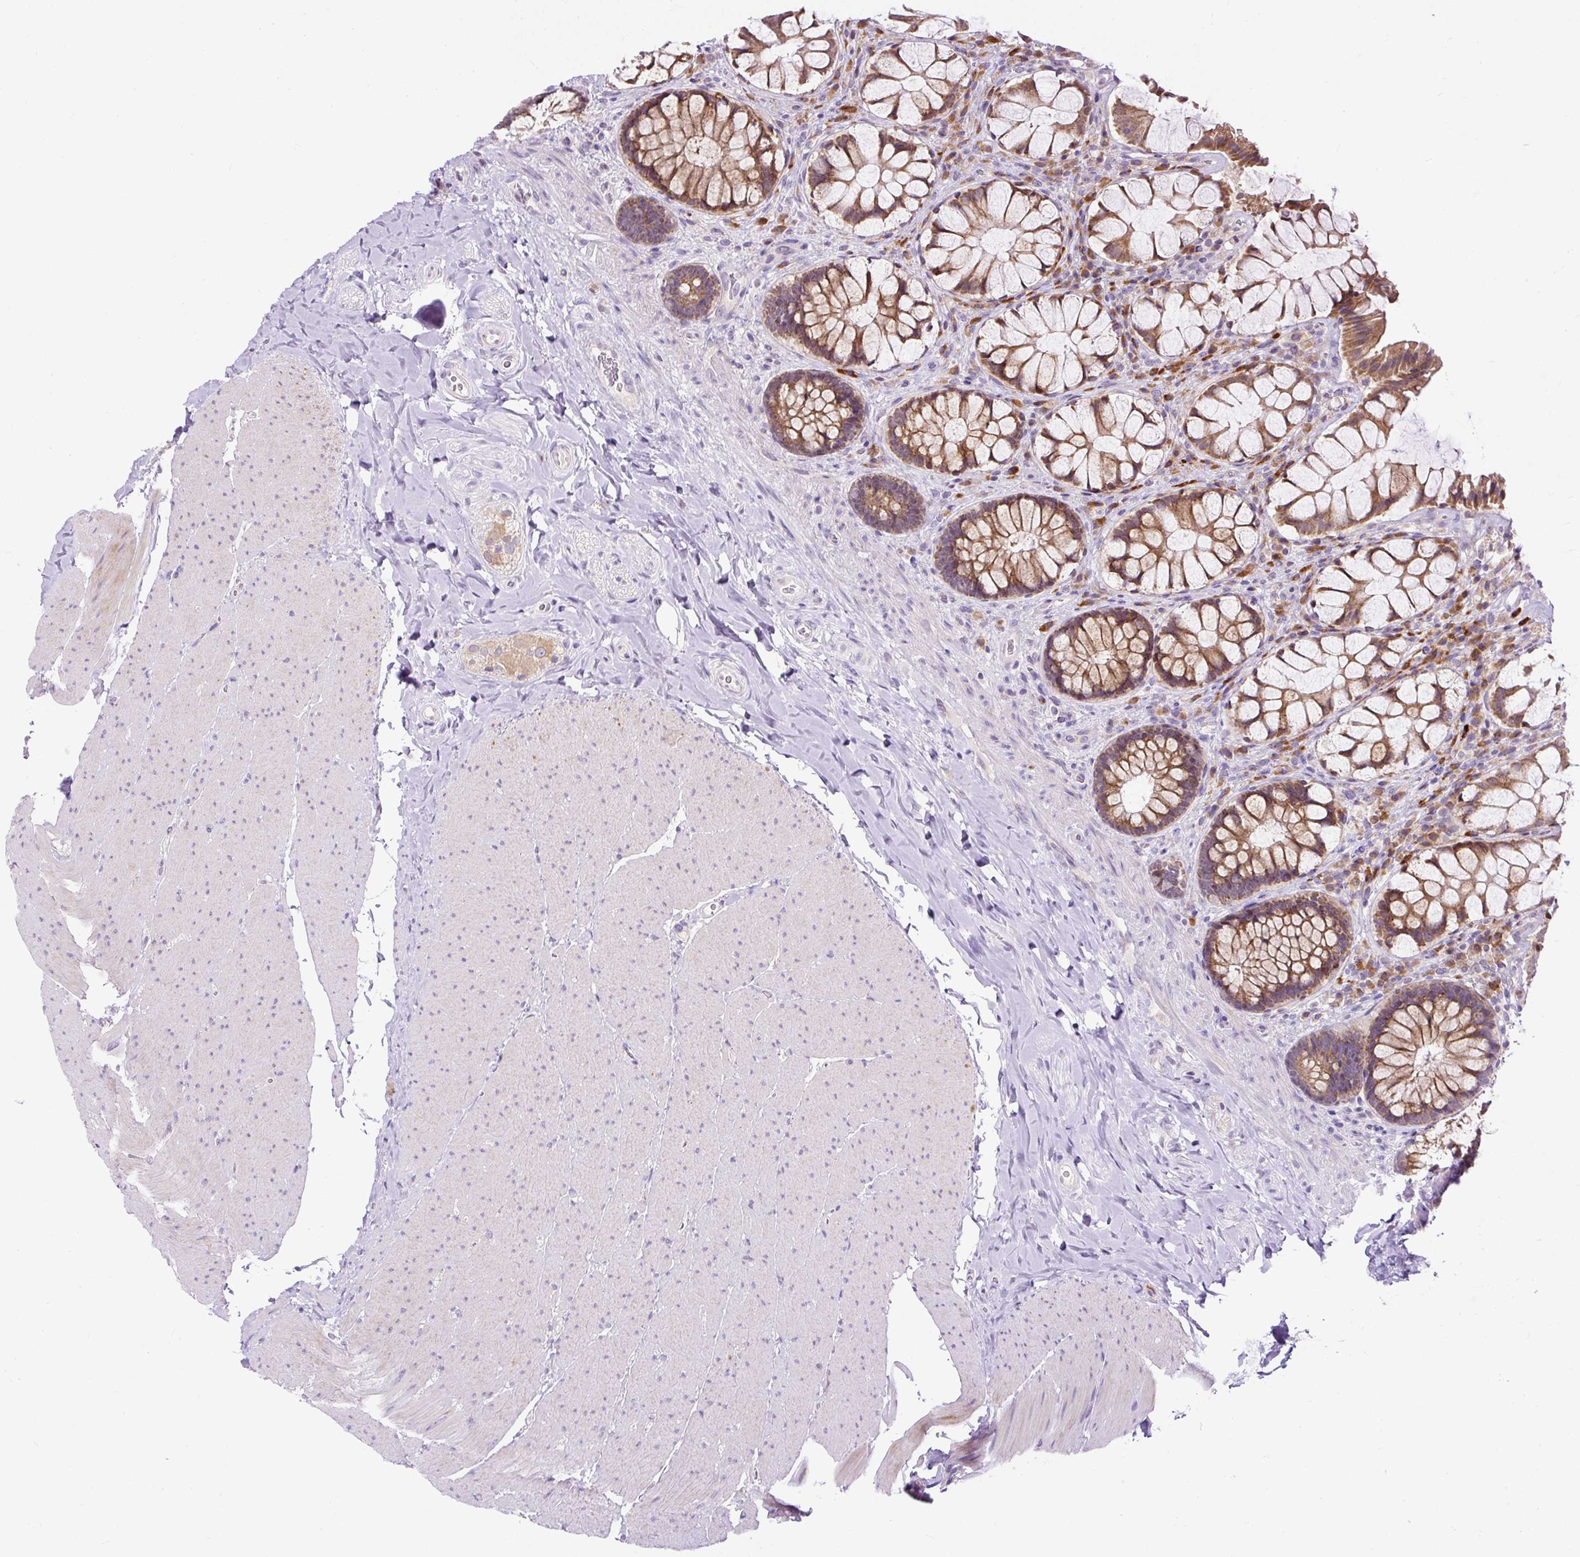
{"staining": {"intensity": "moderate", "quantity": ">75%", "location": "cytoplasmic/membranous"}, "tissue": "rectum", "cell_type": "Glandular cells", "image_type": "normal", "snomed": [{"axis": "morphology", "description": "Normal tissue, NOS"}, {"axis": "topography", "description": "Rectum"}], "caption": "Benign rectum was stained to show a protein in brown. There is medium levels of moderate cytoplasmic/membranous expression in about >75% of glandular cells. The protein of interest is stained brown, and the nuclei are stained in blue (DAB IHC with brightfield microscopy, high magnification).", "gene": "FMC1", "patient": {"sex": "female", "age": 58}}